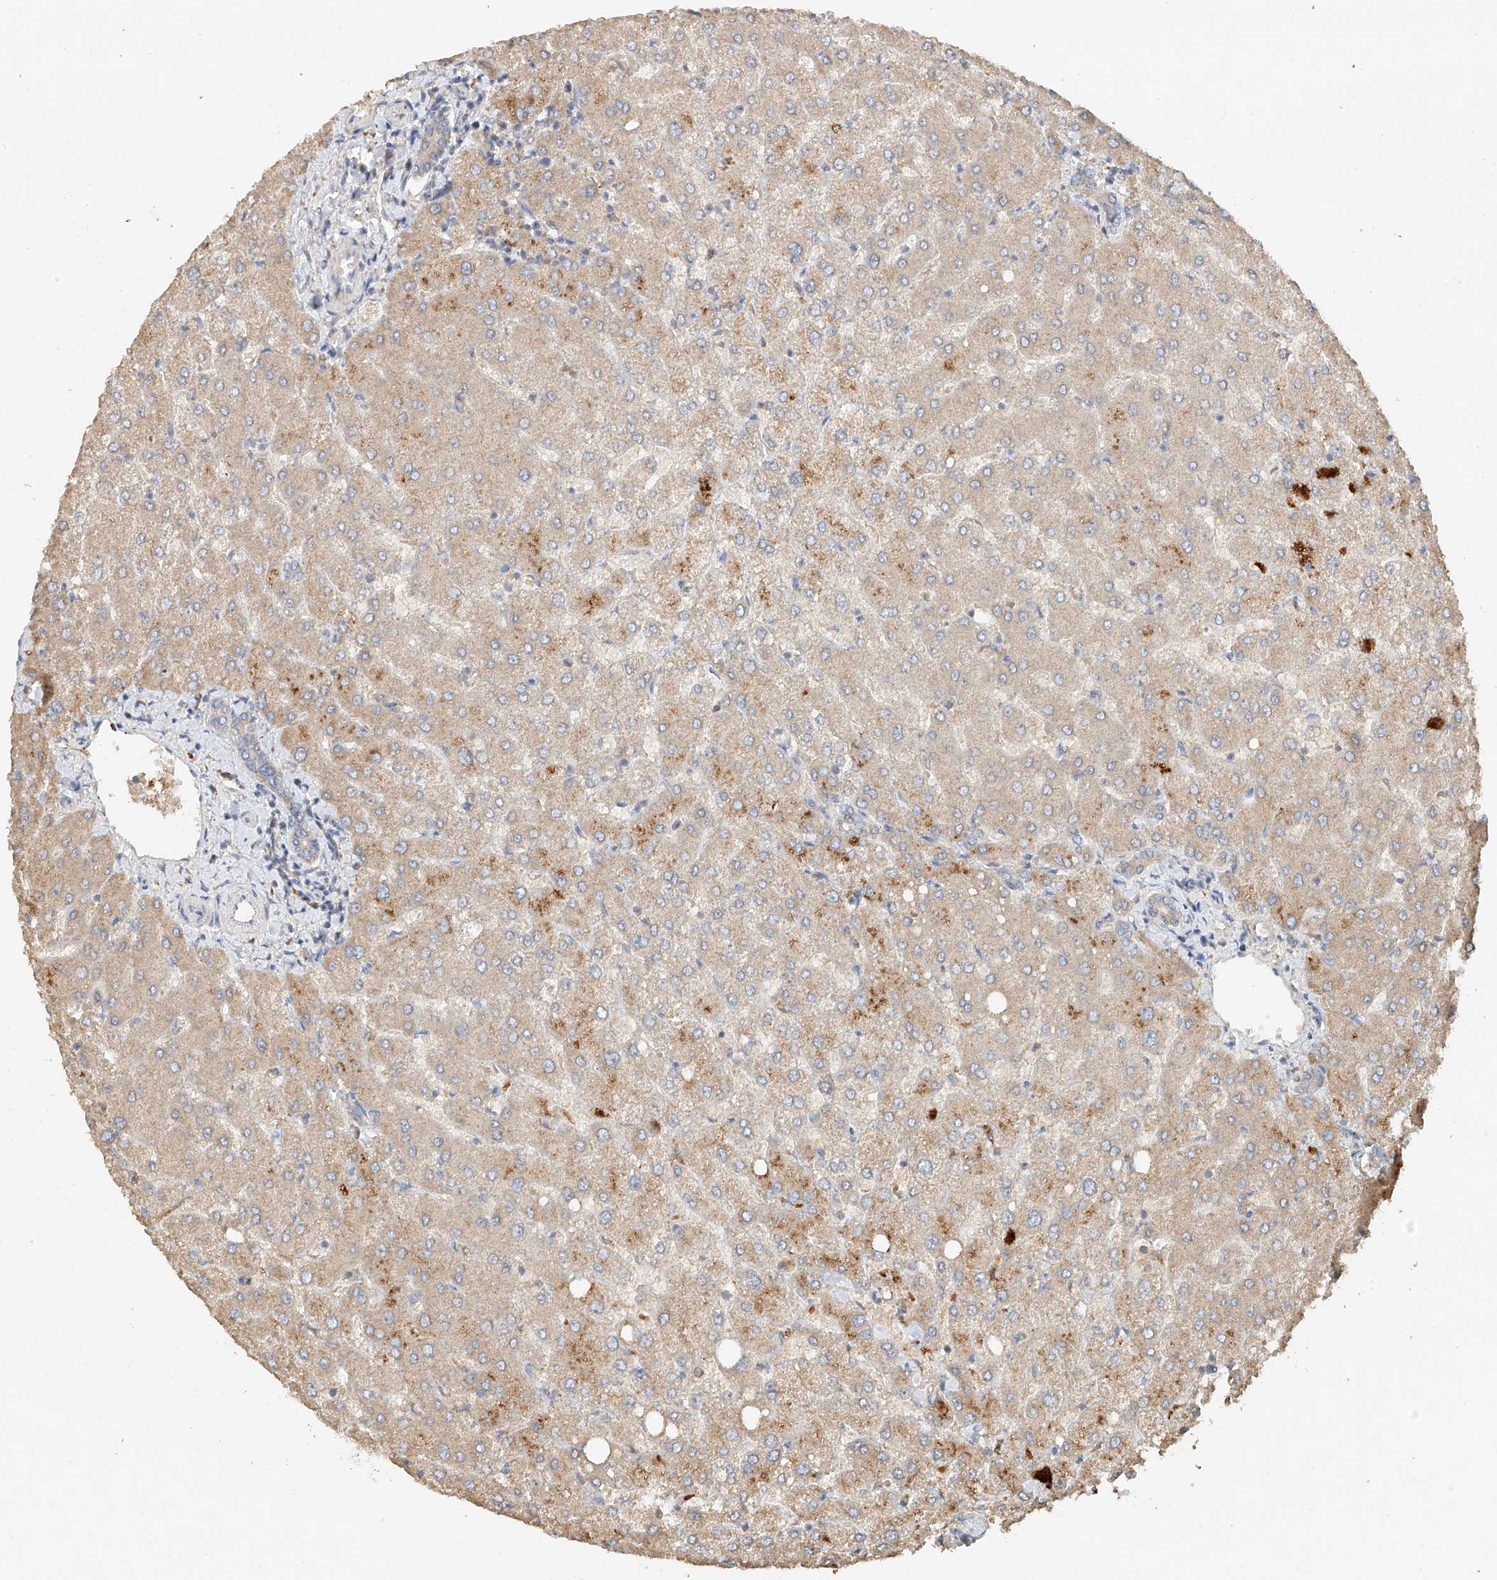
{"staining": {"intensity": "weak", "quantity": "<25%", "location": "cytoplasmic/membranous"}, "tissue": "liver", "cell_type": "Cholangiocytes", "image_type": "normal", "snomed": [{"axis": "morphology", "description": "Normal tissue, NOS"}, {"axis": "topography", "description": "Liver"}], "caption": "Immunohistochemistry of unremarkable liver displays no staining in cholangiocytes.", "gene": "GNB1L", "patient": {"sex": "female", "age": 54}}